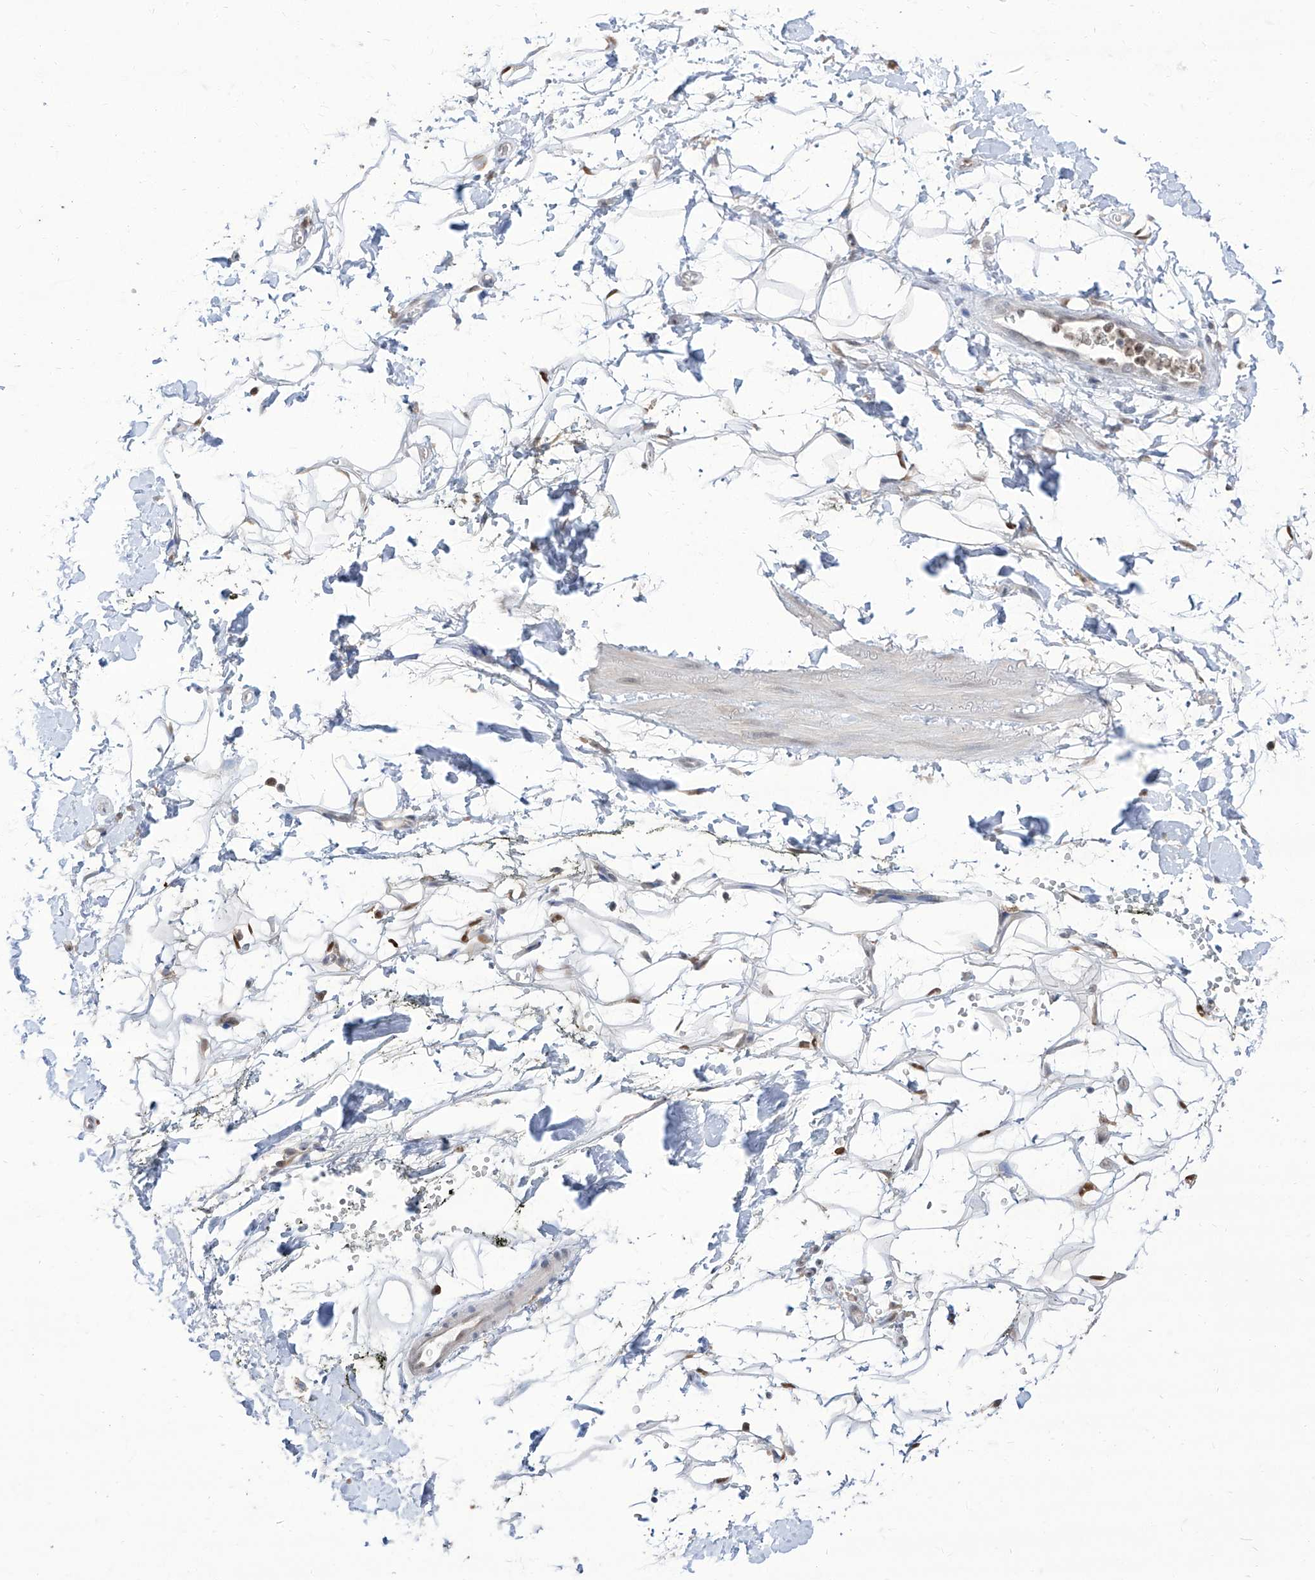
{"staining": {"intensity": "moderate", "quantity": "25%-75%", "location": "nuclear"}, "tissue": "adipose tissue", "cell_type": "Adipocytes", "image_type": "normal", "snomed": [{"axis": "morphology", "description": "Normal tissue, NOS"}, {"axis": "morphology", "description": "Adenocarcinoma, NOS"}, {"axis": "topography", "description": "Pancreas"}, {"axis": "topography", "description": "Peripheral nerve tissue"}], "caption": "Adipocytes reveal moderate nuclear positivity in approximately 25%-75% of cells in benign adipose tissue. Nuclei are stained in blue.", "gene": "BROX", "patient": {"sex": "male", "age": 59}}